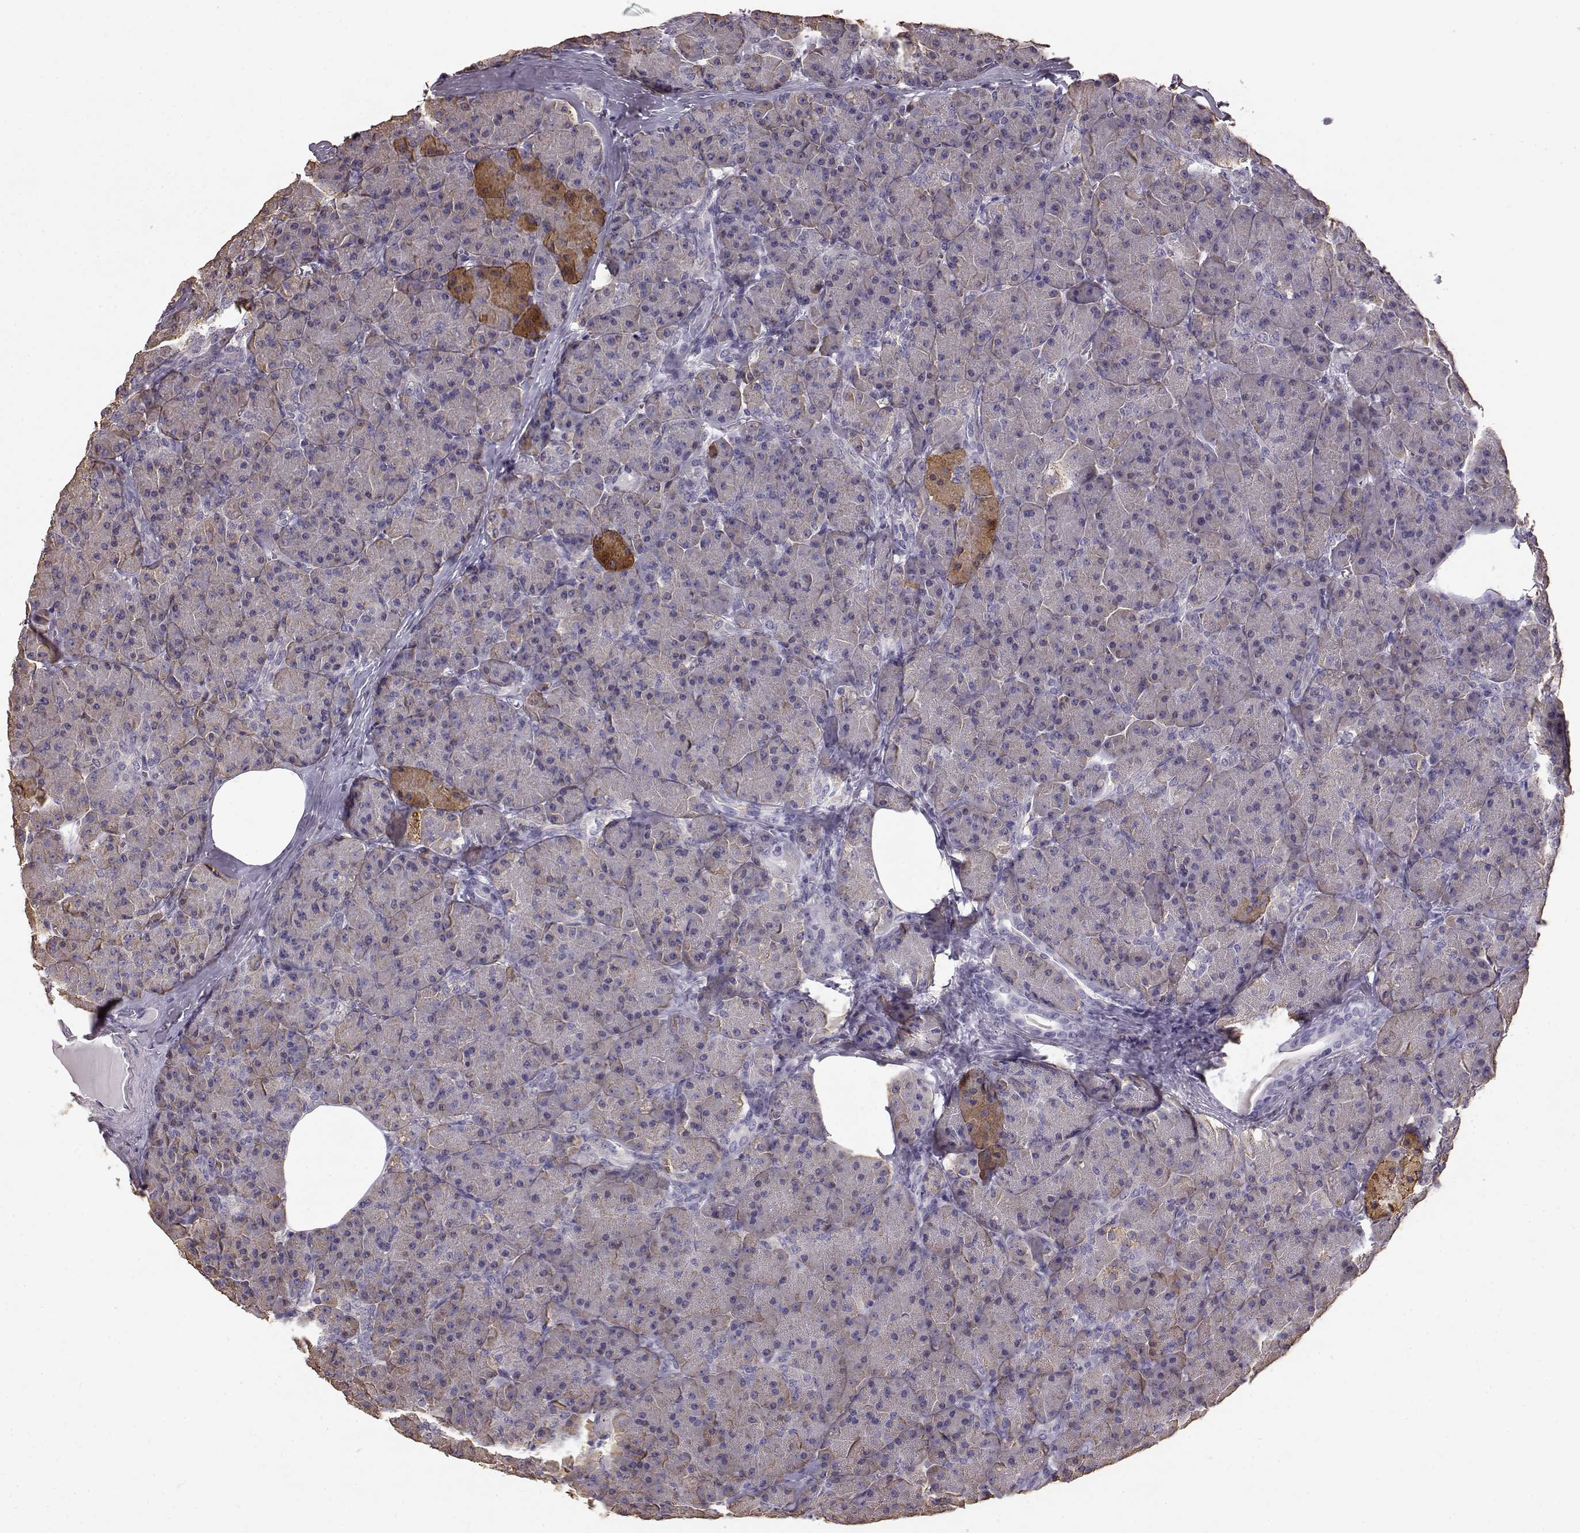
{"staining": {"intensity": "moderate", "quantity": "<25%", "location": "cytoplasmic/membranous"}, "tissue": "pancreas", "cell_type": "Exocrine glandular cells", "image_type": "normal", "snomed": [{"axis": "morphology", "description": "Normal tissue, NOS"}, {"axis": "topography", "description": "Pancreas"}], "caption": "Immunohistochemical staining of normal human pancreas exhibits <25% levels of moderate cytoplasmic/membranous protein expression in approximately <25% of exocrine glandular cells.", "gene": "GABRG3", "patient": {"sex": "male", "age": 57}}